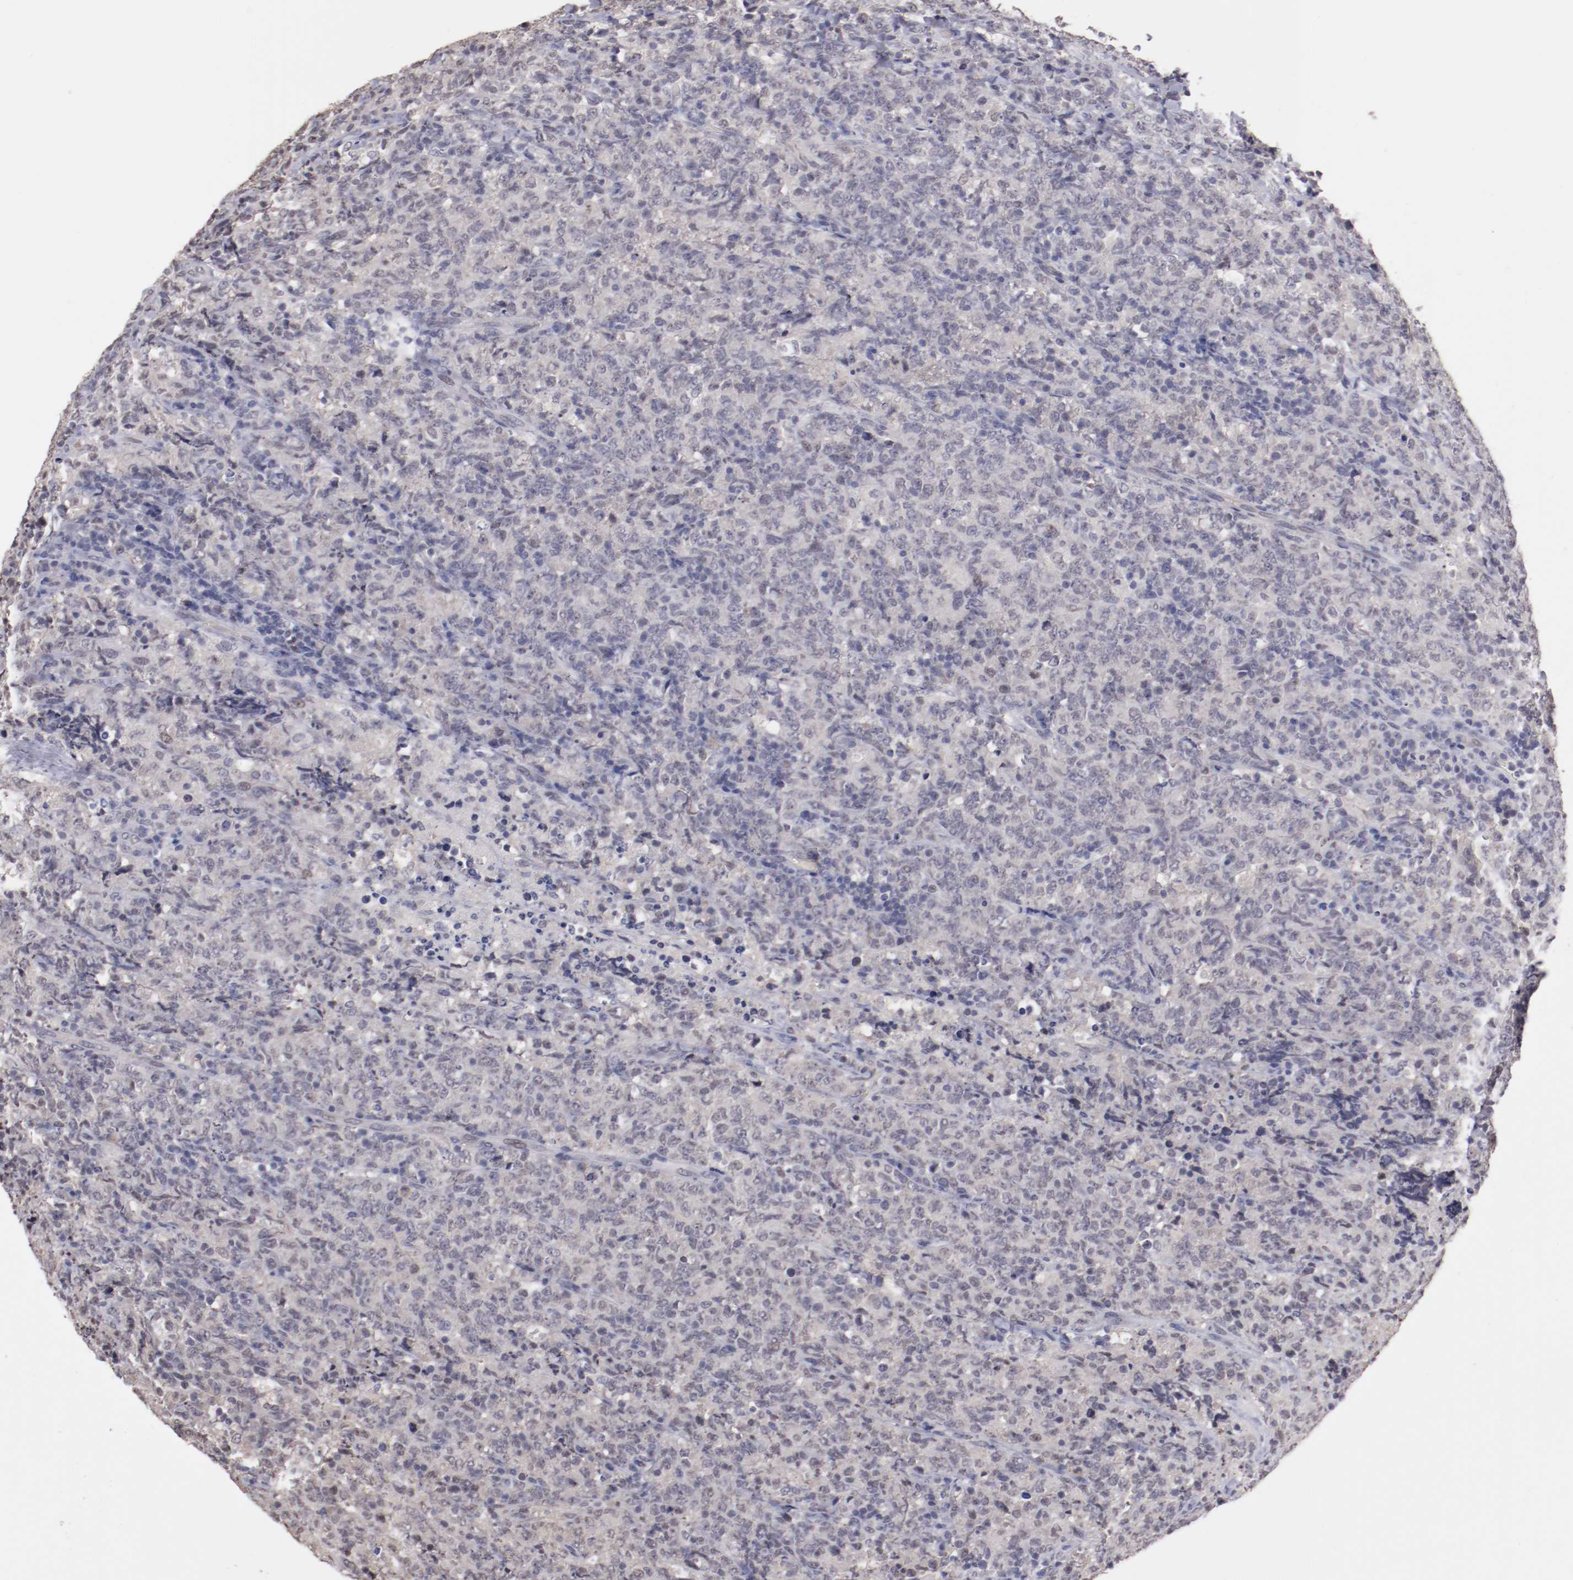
{"staining": {"intensity": "weak", "quantity": "25%-75%", "location": "nuclear"}, "tissue": "lymphoma", "cell_type": "Tumor cells", "image_type": "cancer", "snomed": [{"axis": "morphology", "description": "Malignant lymphoma, non-Hodgkin's type, High grade"}, {"axis": "topography", "description": "Tonsil"}], "caption": "IHC (DAB (3,3'-diaminobenzidine)) staining of lymphoma reveals weak nuclear protein expression in approximately 25%-75% of tumor cells.", "gene": "NRXN3", "patient": {"sex": "female", "age": 36}}